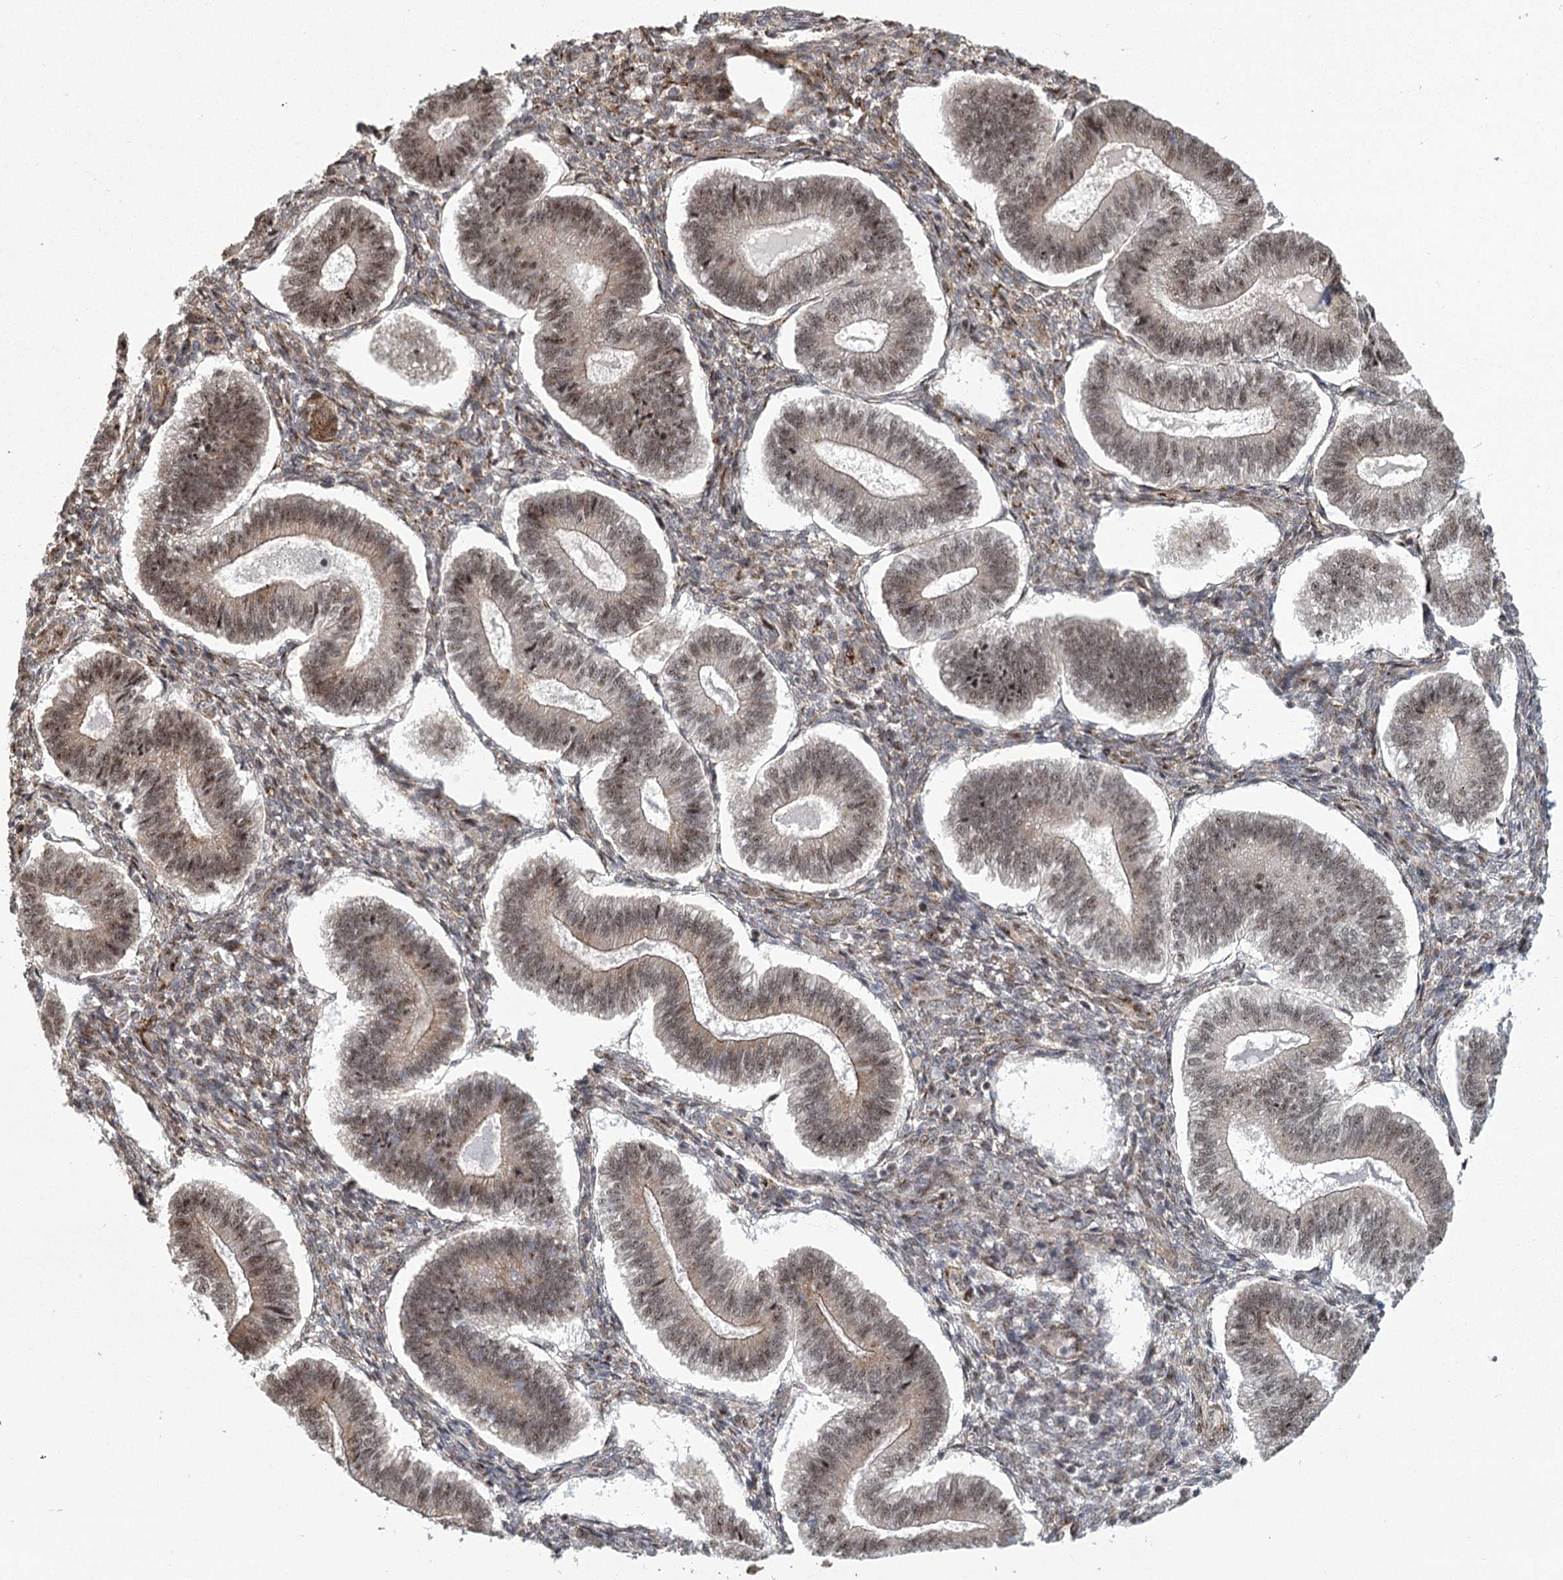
{"staining": {"intensity": "weak", "quantity": "<25%", "location": "cytoplasmic/membranous"}, "tissue": "endometrium", "cell_type": "Cells in endometrial stroma", "image_type": "normal", "snomed": [{"axis": "morphology", "description": "Normal tissue, NOS"}, {"axis": "topography", "description": "Endometrium"}], "caption": "DAB immunohistochemical staining of benign endometrium displays no significant expression in cells in endometrial stroma.", "gene": "PARM1", "patient": {"sex": "female", "age": 25}}